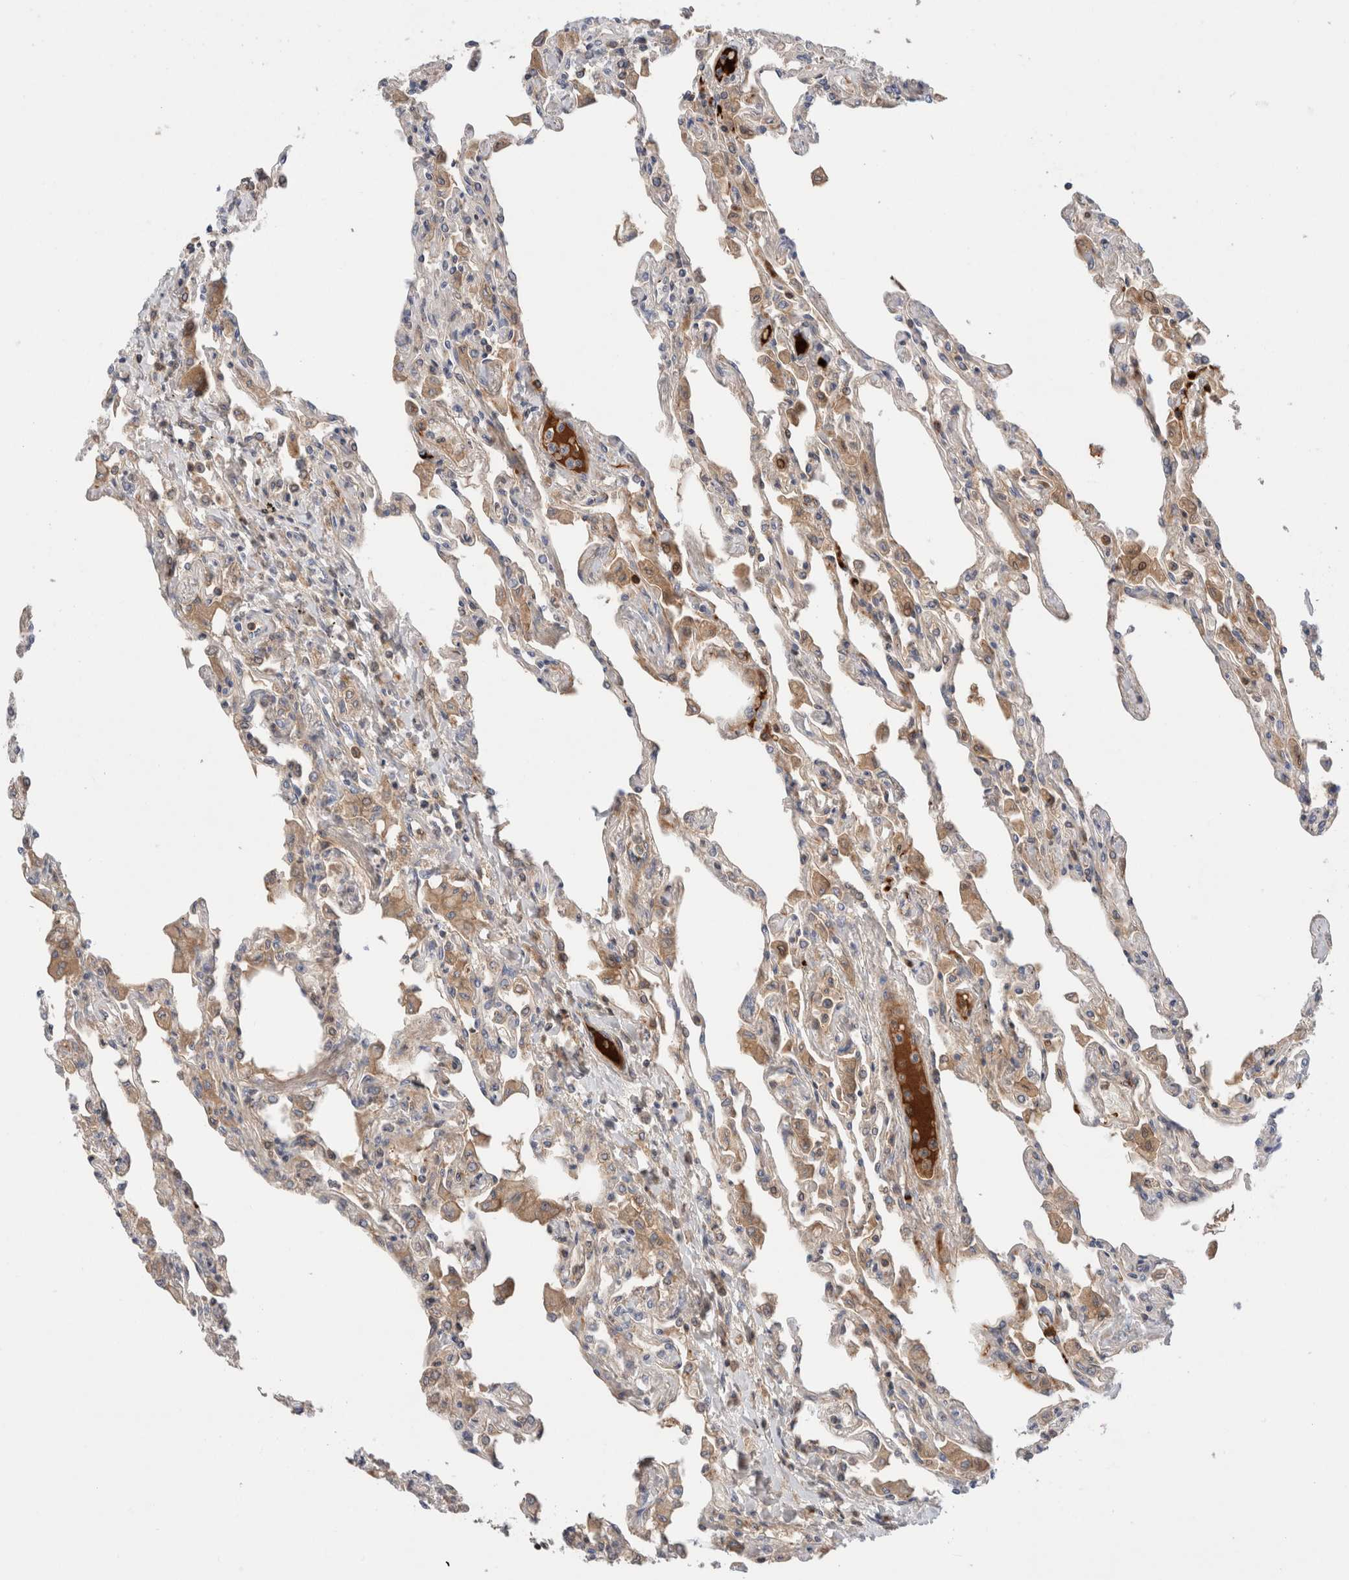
{"staining": {"intensity": "weak", "quantity": "25%-75%", "location": "cytoplasmic/membranous"}, "tissue": "lung", "cell_type": "Alveolar cells", "image_type": "normal", "snomed": [{"axis": "morphology", "description": "Normal tissue, NOS"}, {"axis": "topography", "description": "Bronchus"}, {"axis": "topography", "description": "Lung"}], "caption": "The photomicrograph reveals a brown stain indicating the presence of a protein in the cytoplasmic/membranous of alveolar cells in lung. Ihc stains the protein in brown and the nuclei are stained blue.", "gene": "ECHDC2", "patient": {"sex": "female", "age": 49}}